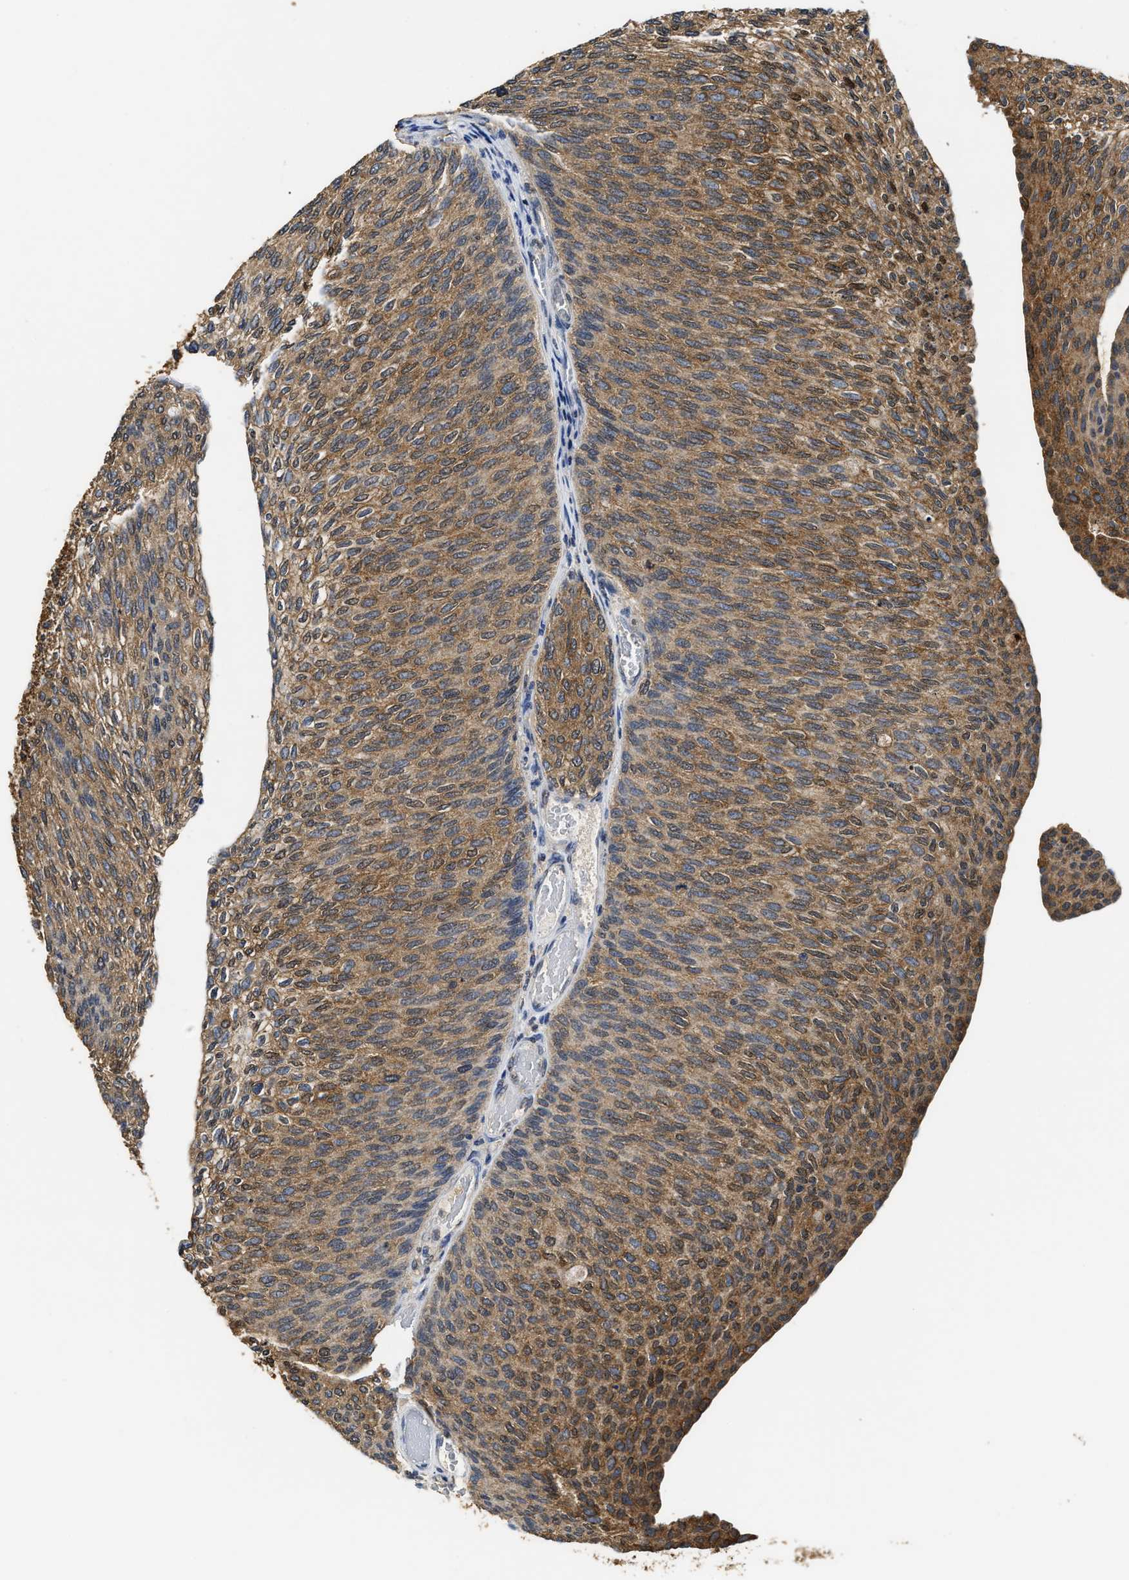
{"staining": {"intensity": "moderate", "quantity": ">75%", "location": "cytoplasmic/membranous"}, "tissue": "urothelial cancer", "cell_type": "Tumor cells", "image_type": "cancer", "snomed": [{"axis": "morphology", "description": "Urothelial carcinoma, Low grade"}, {"axis": "topography", "description": "Urinary bladder"}], "caption": "Immunohistochemistry of low-grade urothelial carcinoma reveals medium levels of moderate cytoplasmic/membranous positivity in about >75% of tumor cells.", "gene": "CTNNA1", "patient": {"sex": "female", "age": 79}}